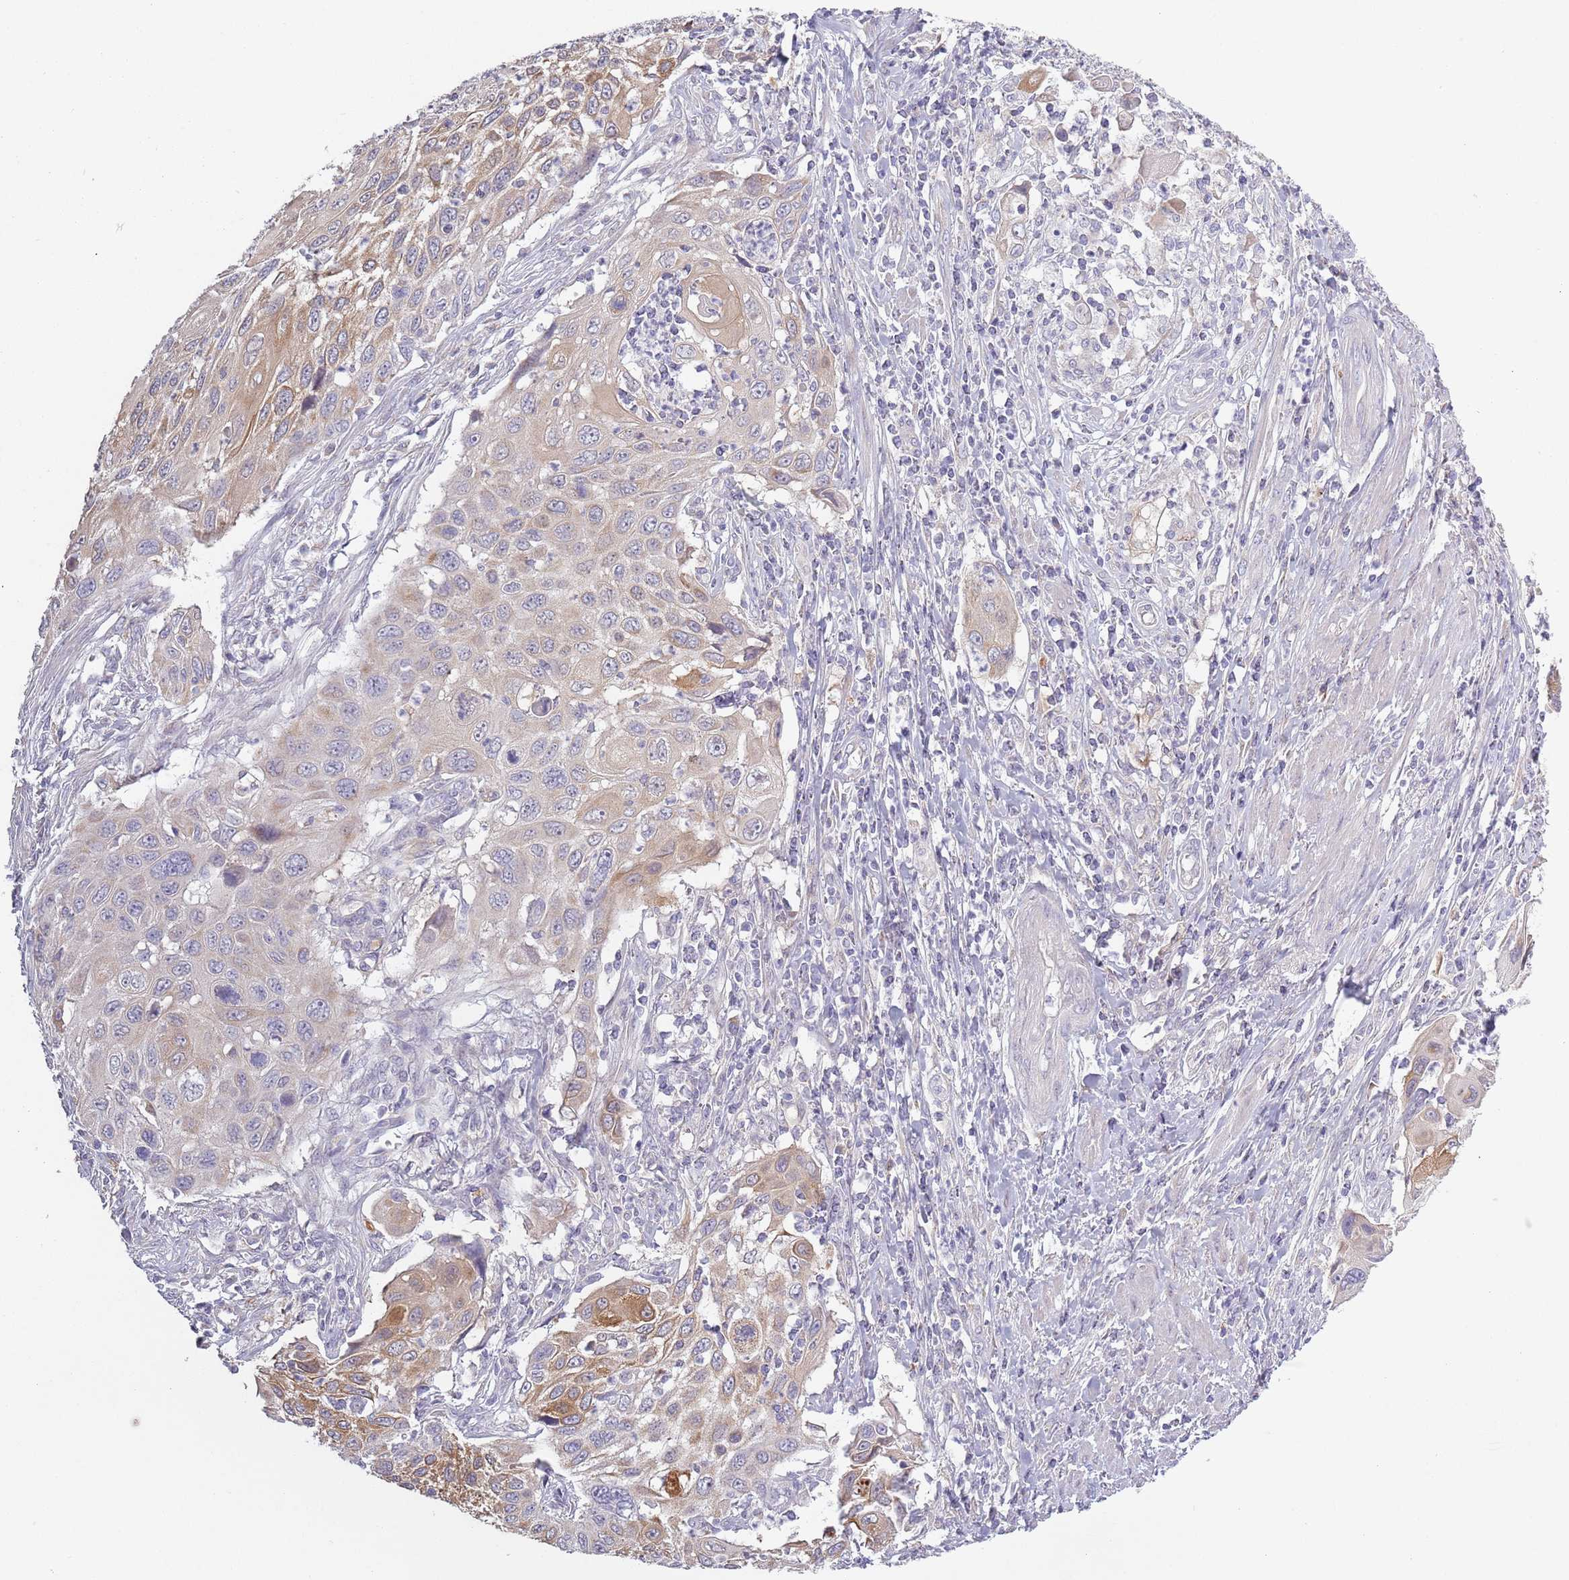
{"staining": {"intensity": "moderate", "quantity": "<25%", "location": "cytoplasmic/membranous"}, "tissue": "cervical cancer", "cell_type": "Tumor cells", "image_type": "cancer", "snomed": [{"axis": "morphology", "description": "Squamous cell carcinoma, NOS"}, {"axis": "topography", "description": "Cervix"}], "caption": "Cervical squamous cell carcinoma was stained to show a protein in brown. There is low levels of moderate cytoplasmic/membranous positivity in about <25% of tumor cells.", "gene": "COQ5", "patient": {"sex": "female", "age": 70}}